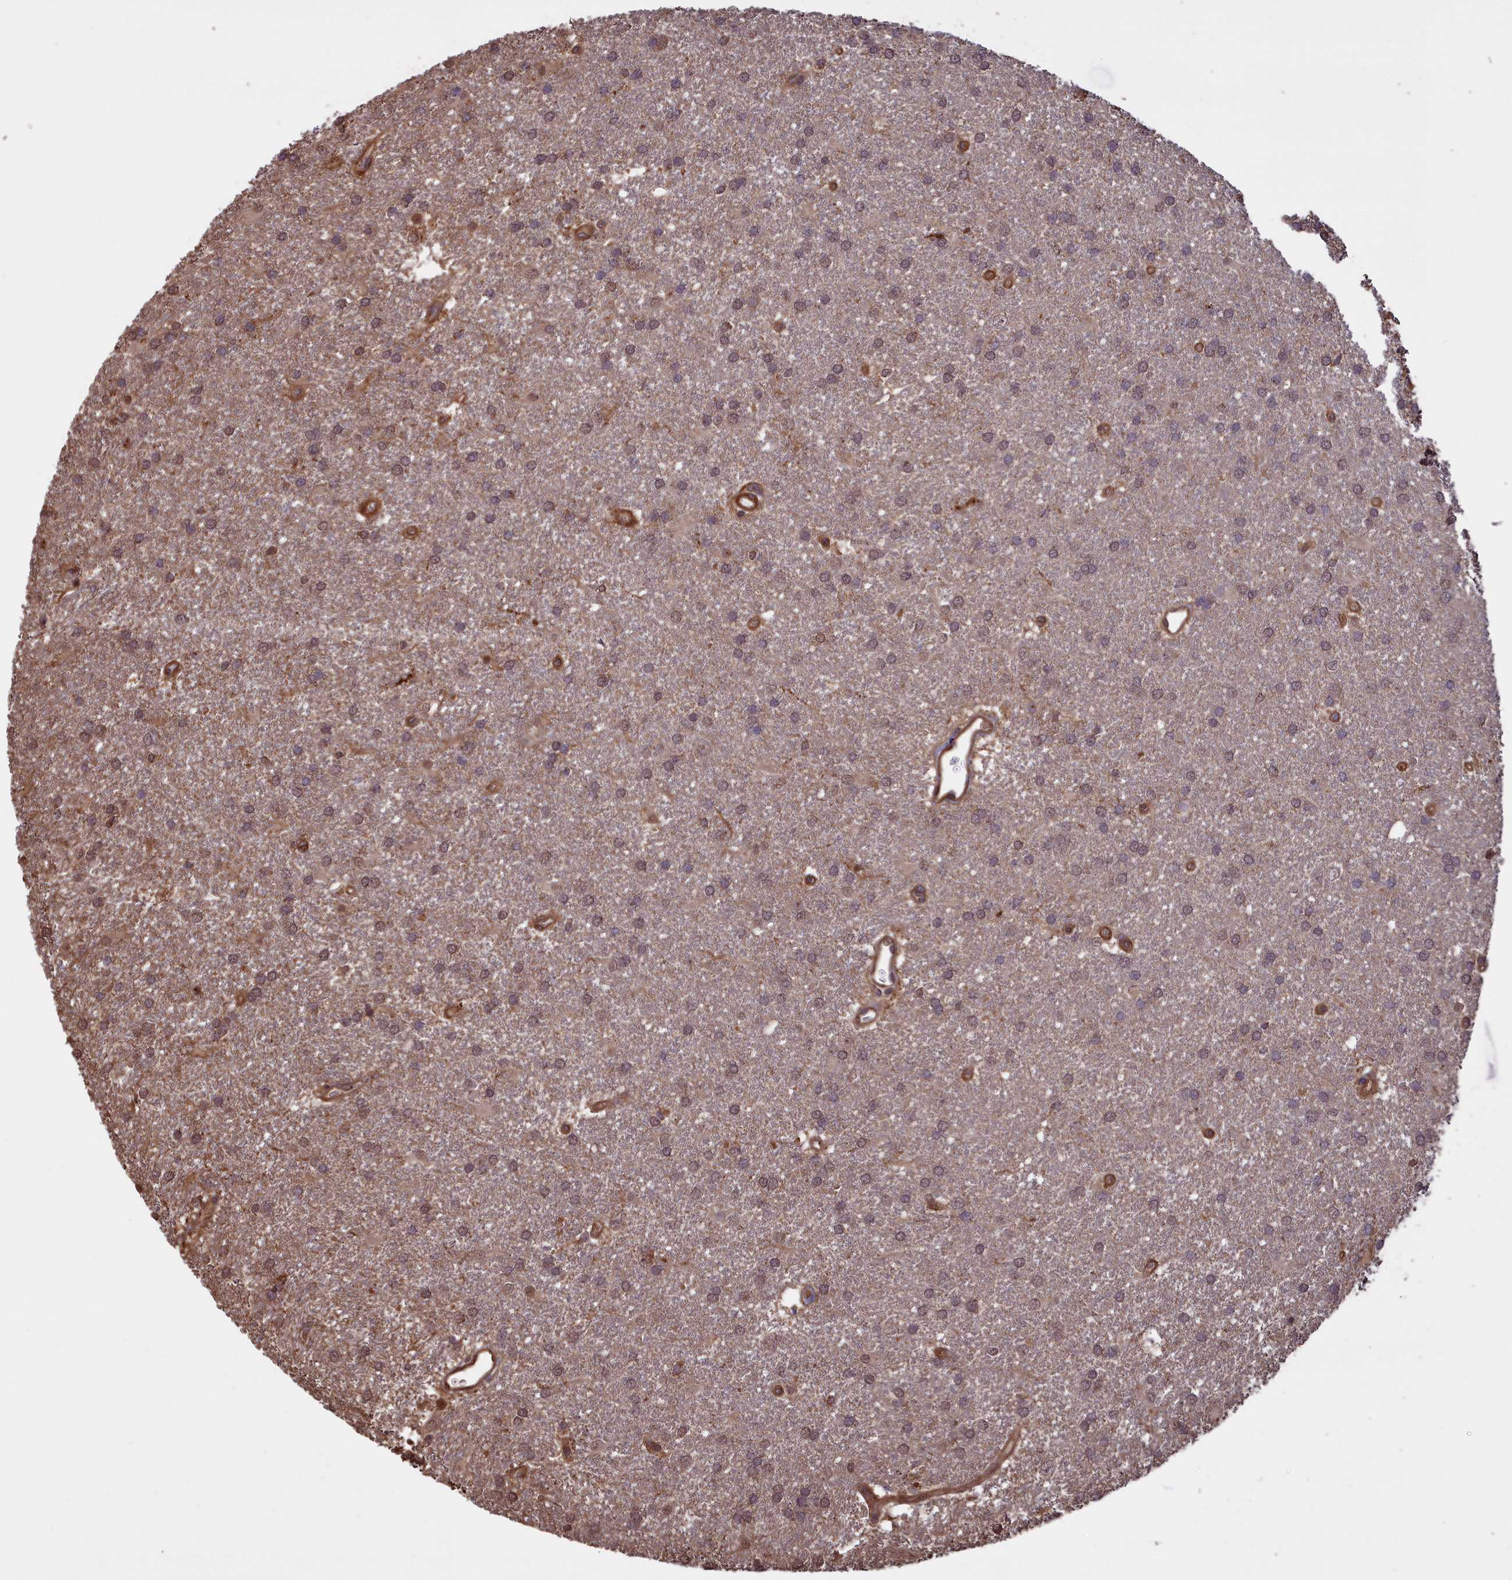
{"staining": {"intensity": "weak", "quantity": "25%-75%", "location": "cytoplasmic/membranous"}, "tissue": "glioma", "cell_type": "Tumor cells", "image_type": "cancer", "snomed": [{"axis": "morphology", "description": "Glioma, malignant, Low grade"}, {"axis": "topography", "description": "Brain"}], "caption": "A brown stain labels weak cytoplasmic/membranous positivity of a protein in human malignant low-grade glioma tumor cells. (DAB IHC with brightfield microscopy, high magnification).", "gene": "ATP6V0A2", "patient": {"sex": "male", "age": 66}}